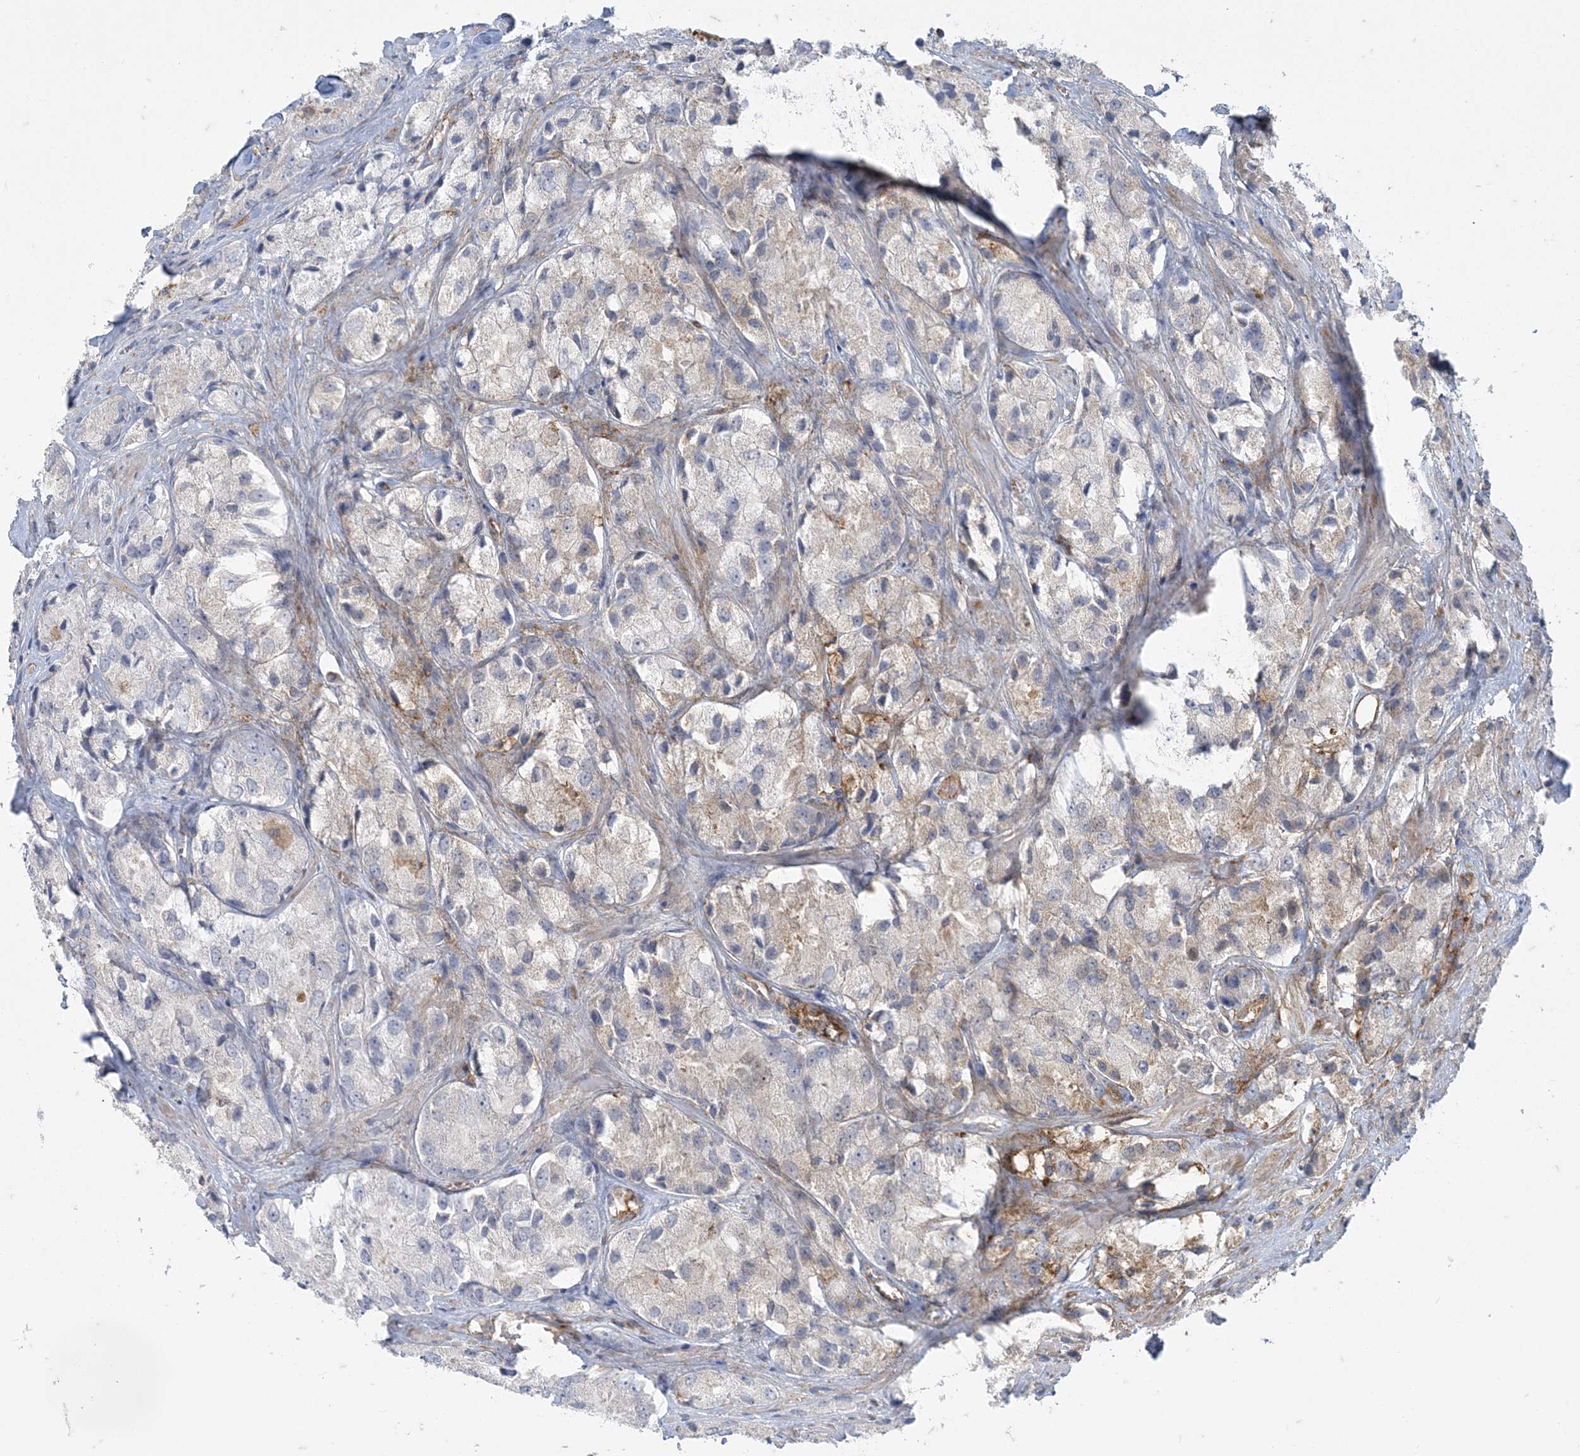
{"staining": {"intensity": "negative", "quantity": "none", "location": "none"}, "tissue": "prostate cancer", "cell_type": "Tumor cells", "image_type": "cancer", "snomed": [{"axis": "morphology", "description": "Adenocarcinoma, High grade"}, {"axis": "topography", "description": "Prostate"}], "caption": "Prostate cancer was stained to show a protein in brown. There is no significant expression in tumor cells.", "gene": "DERL3", "patient": {"sex": "male", "age": 66}}